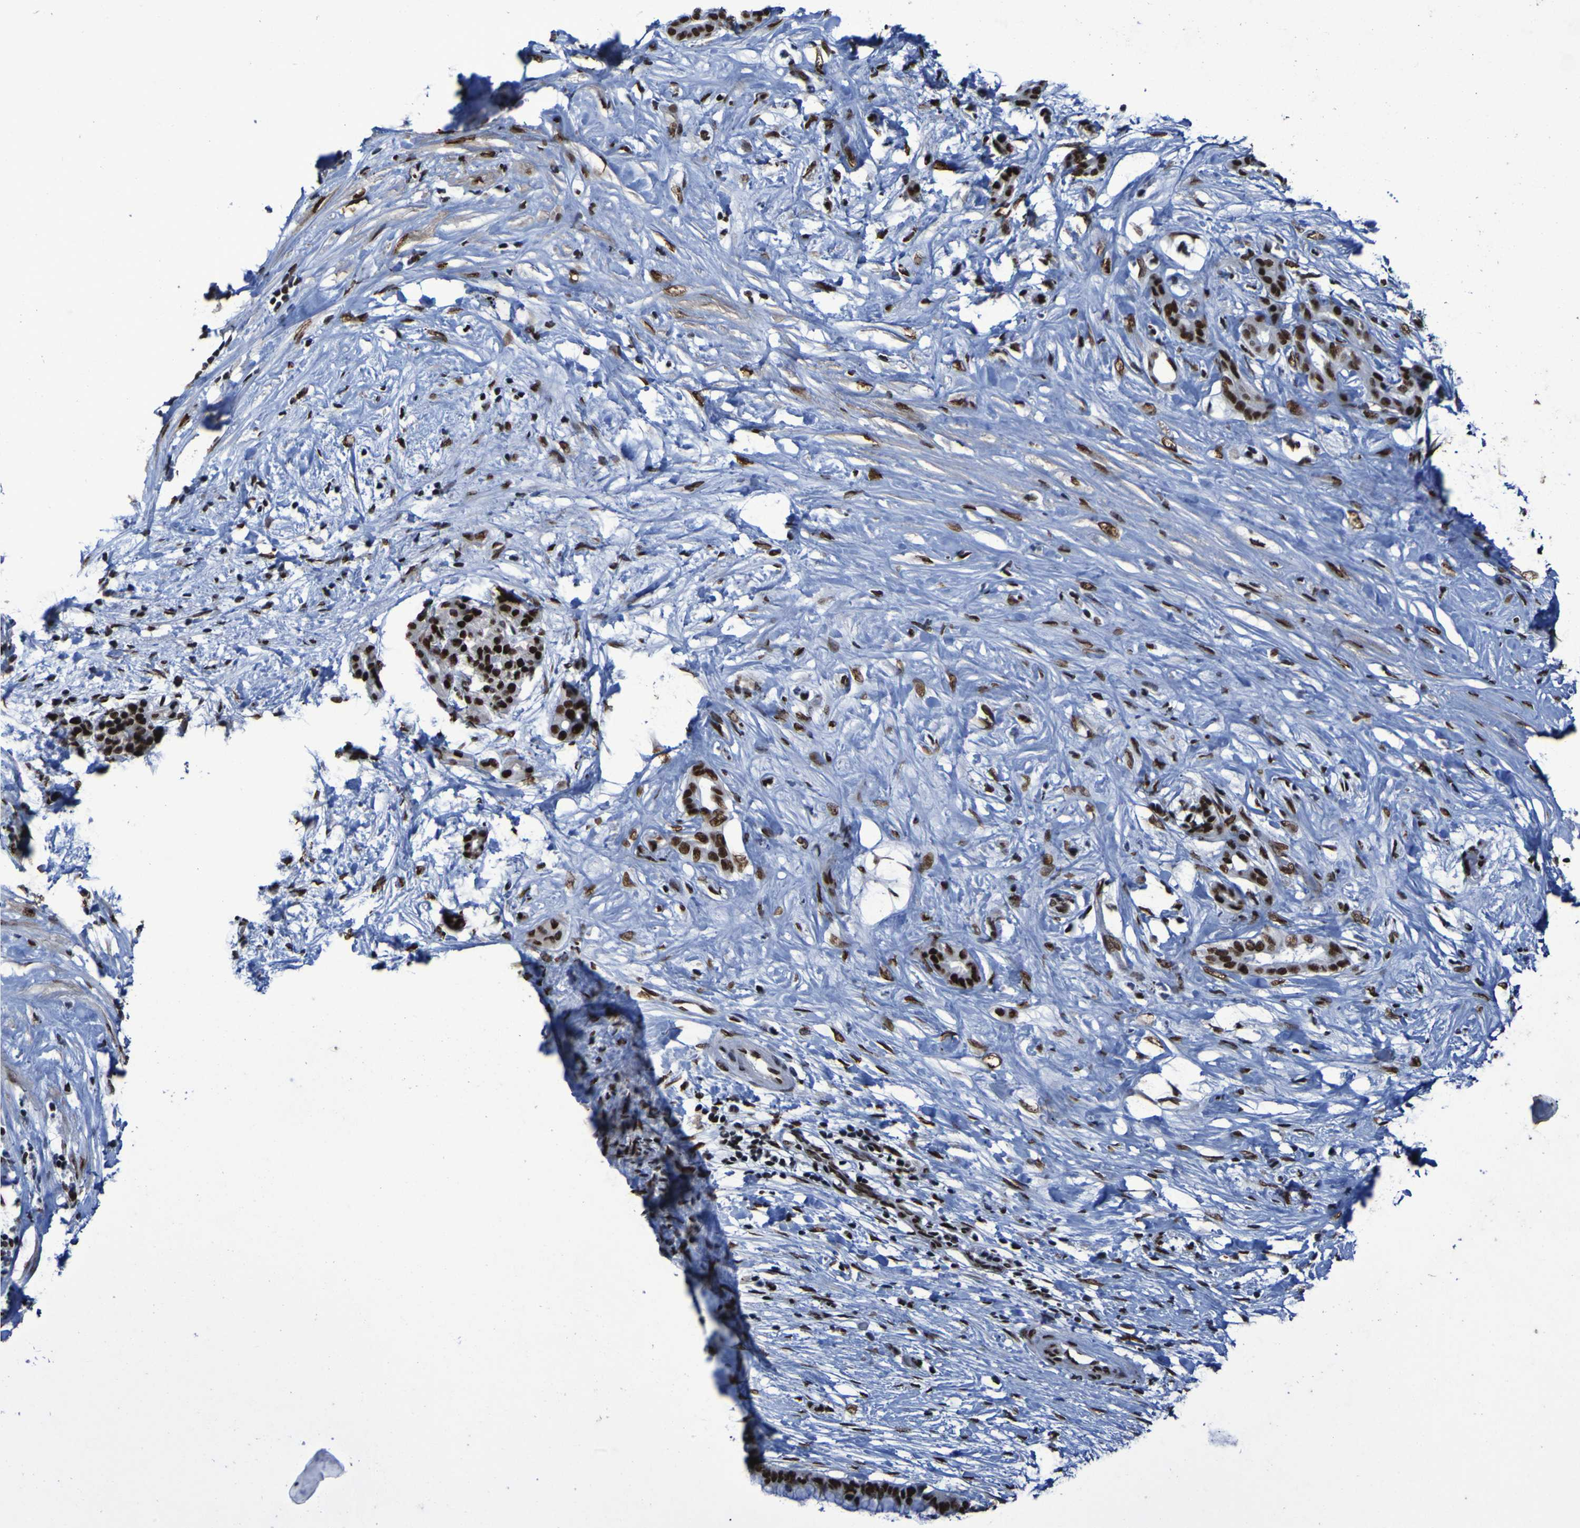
{"staining": {"intensity": "strong", "quantity": ">75%", "location": "nuclear"}, "tissue": "pancreatic cancer", "cell_type": "Tumor cells", "image_type": "cancer", "snomed": [{"axis": "morphology", "description": "Adenocarcinoma, NOS"}, {"axis": "topography", "description": "Pancreas"}], "caption": "The photomicrograph reveals immunohistochemical staining of pancreatic cancer (adenocarcinoma). There is strong nuclear positivity is seen in approximately >75% of tumor cells. The protein is stained brown, and the nuclei are stained in blue (DAB (3,3'-diaminobenzidine) IHC with brightfield microscopy, high magnification).", "gene": "HNRNPR", "patient": {"sex": "male", "age": 41}}